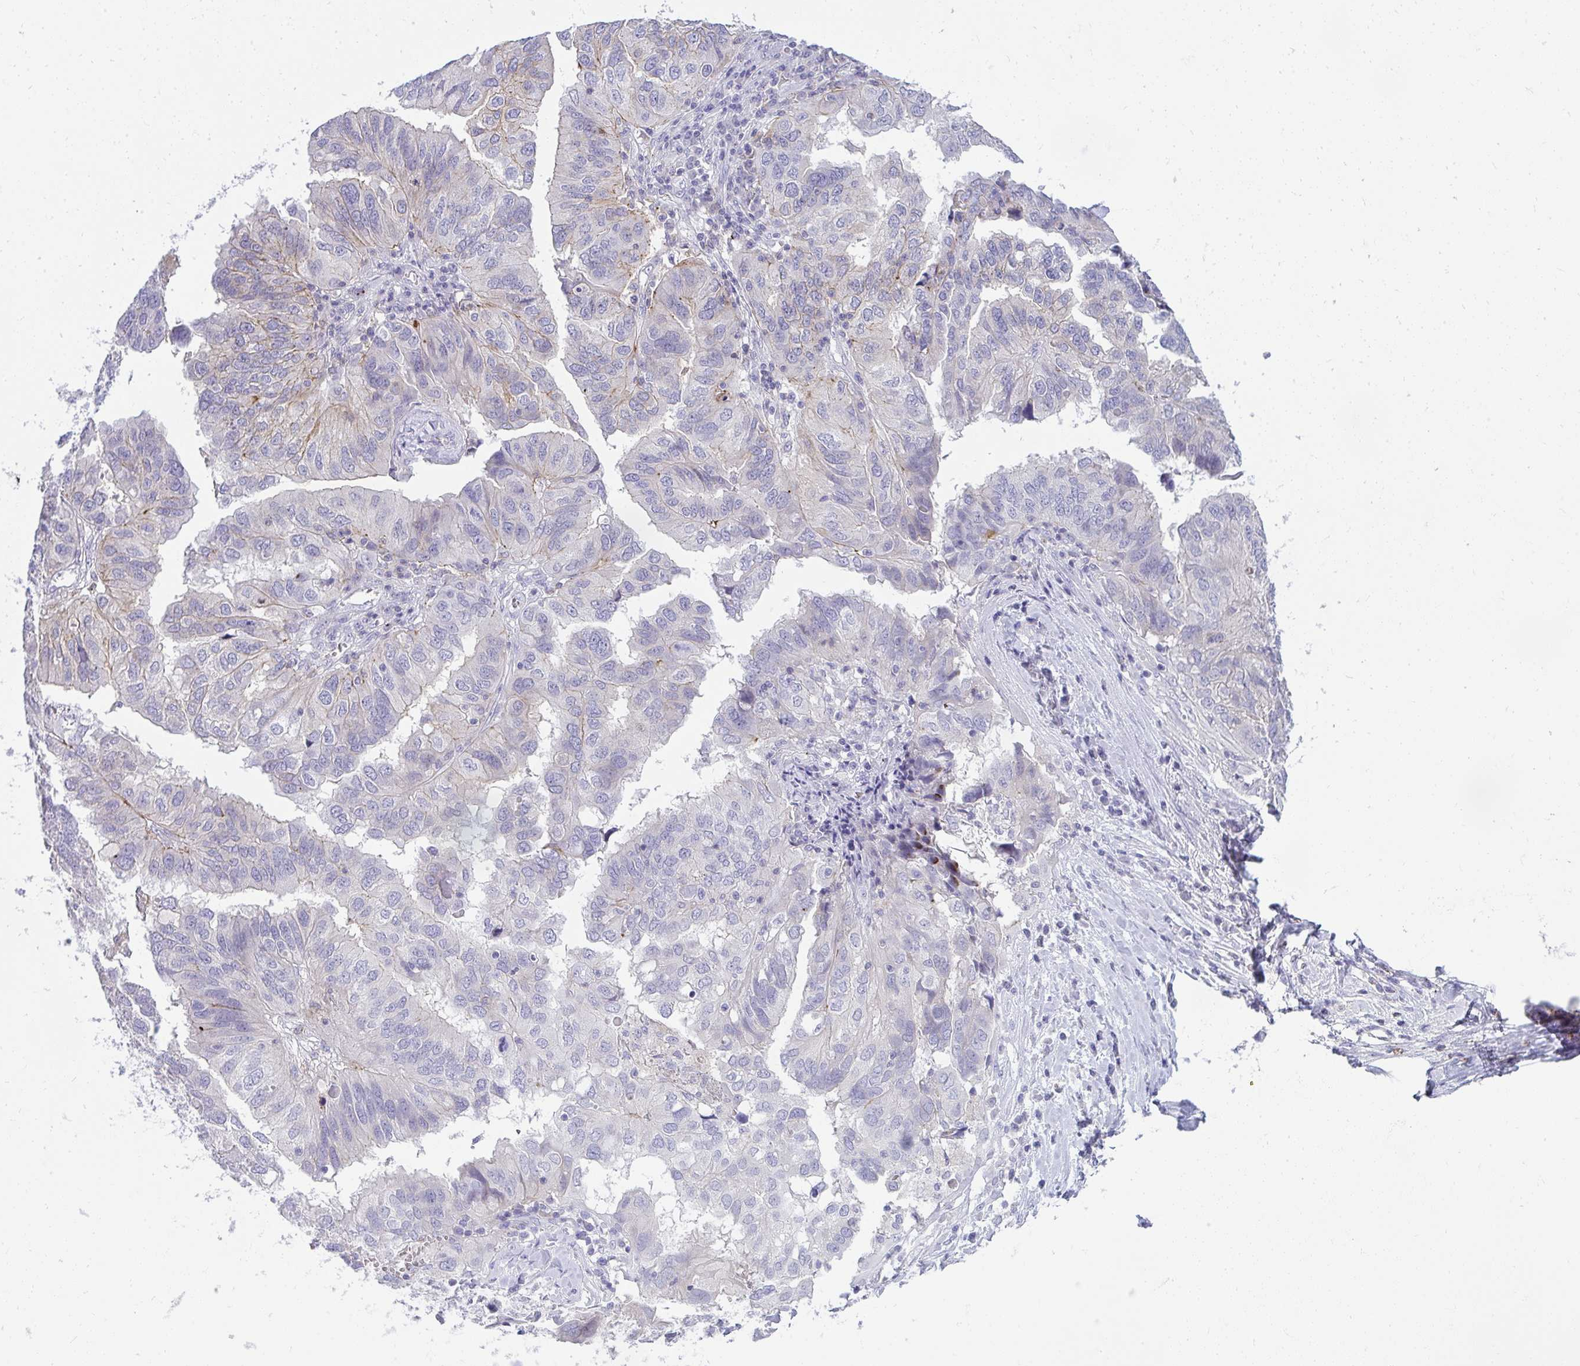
{"staining": {"intensity": "moderate", "quantity": "<25%", "location": "cytoplasmic/membranous"}, "tissue": "ovarian cancer", "cell_type": "Tumor cells", "image_type": "cancer", "snomed": [{"axis": "morphology", "description": "Cystadenocarcinoma, serous, NOS"}, {"axis": "topography", "description": "Ovary"}], "caption": "Serous cystadenocarcinoma (ovarian) stained with a brown dye displays moderate cytoplasmic/membranous positive expression in approximately <25% of tumor cells.", "gene": "VPS4B", "patient": {"sex": "female", "age": 79}}